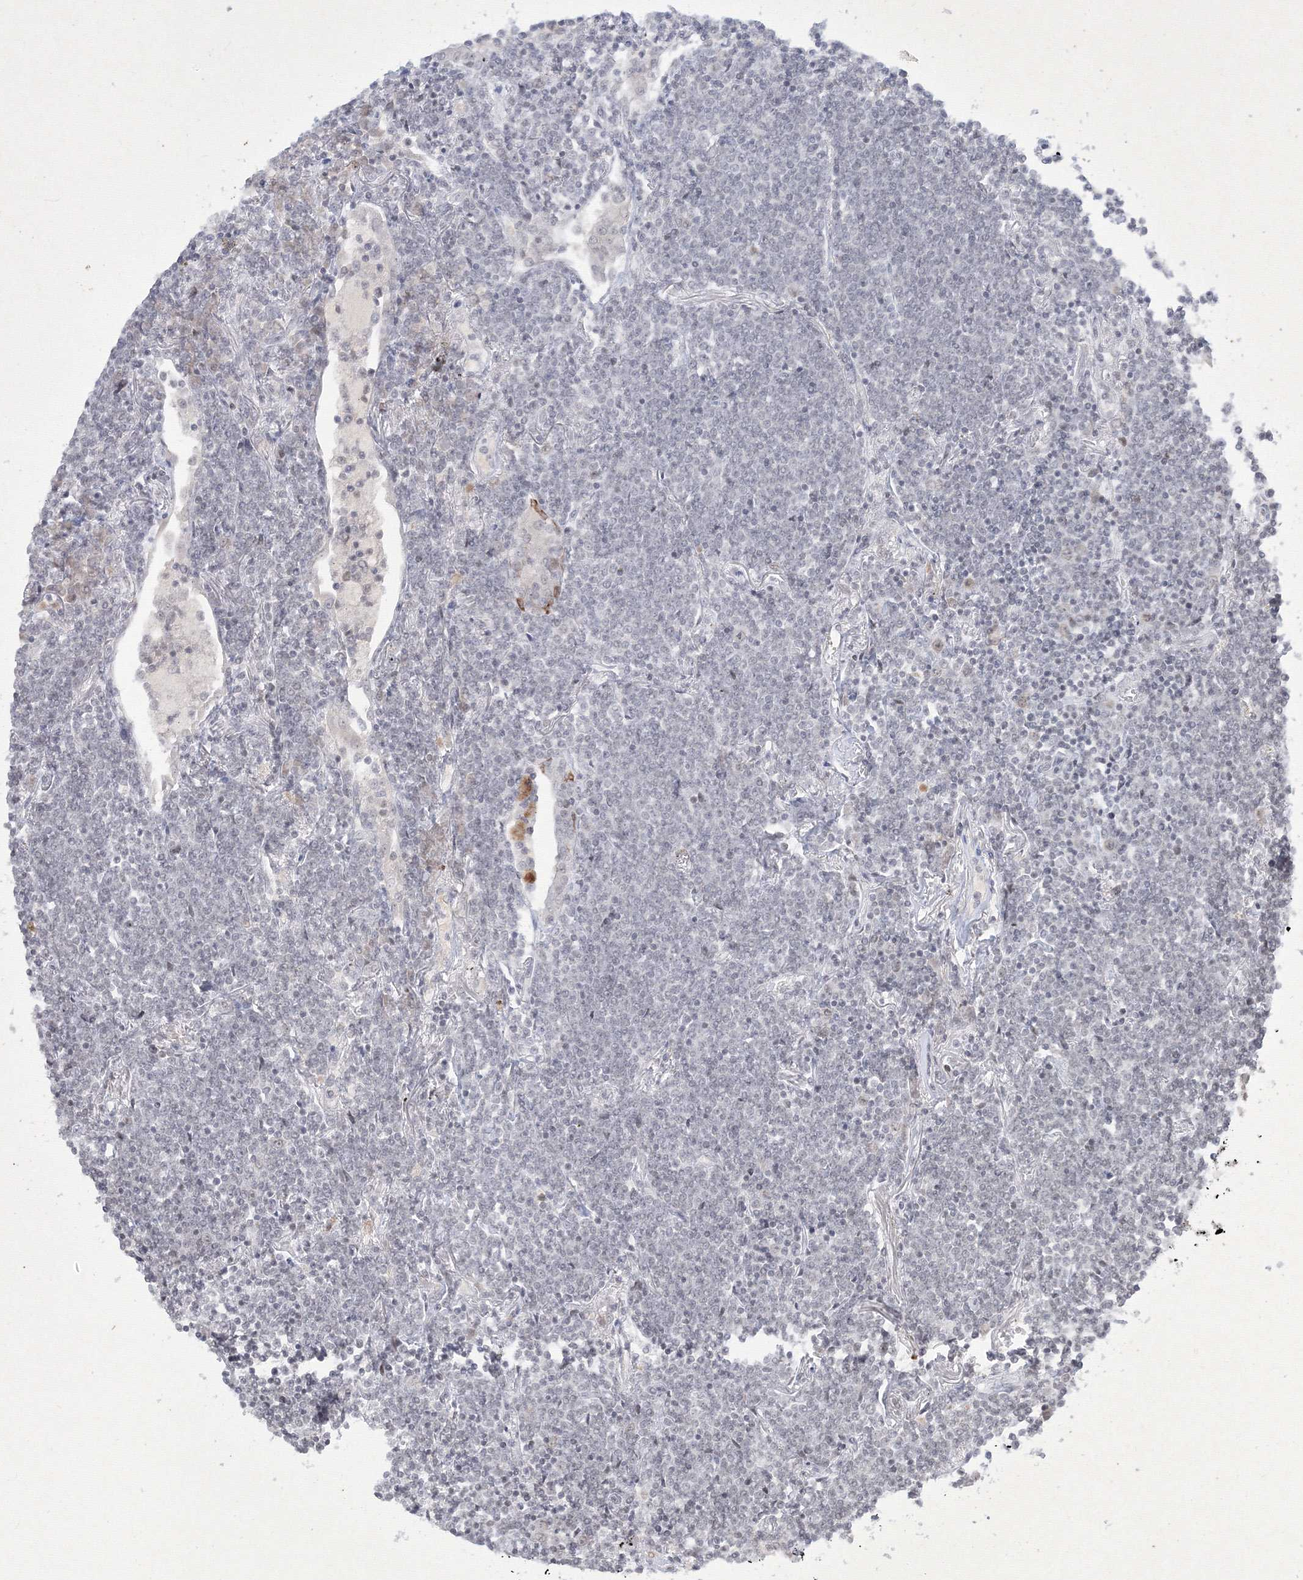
{"staining": {"intensity": "negative", "quantity": "none", "location": "none"}, "tissue": "lymphoma", "cell_type": "Tumor cells", "image_type": "cancer", "snomed": [{"axis": "morphology", "description": "Malignant lymphoma, non-Hodgkin's type, Low grade"}, {"axis": "topography", "description": "Lung"}], "caption": "This is a image of IHC staining of low-grade malignant lymphoma, non-Hodgkin's type, which shows no positivity in tumor cells. Nuclei are stained in blue.", "gene": "NXPE3", "patient": {"sex": "female", "age": 71}}